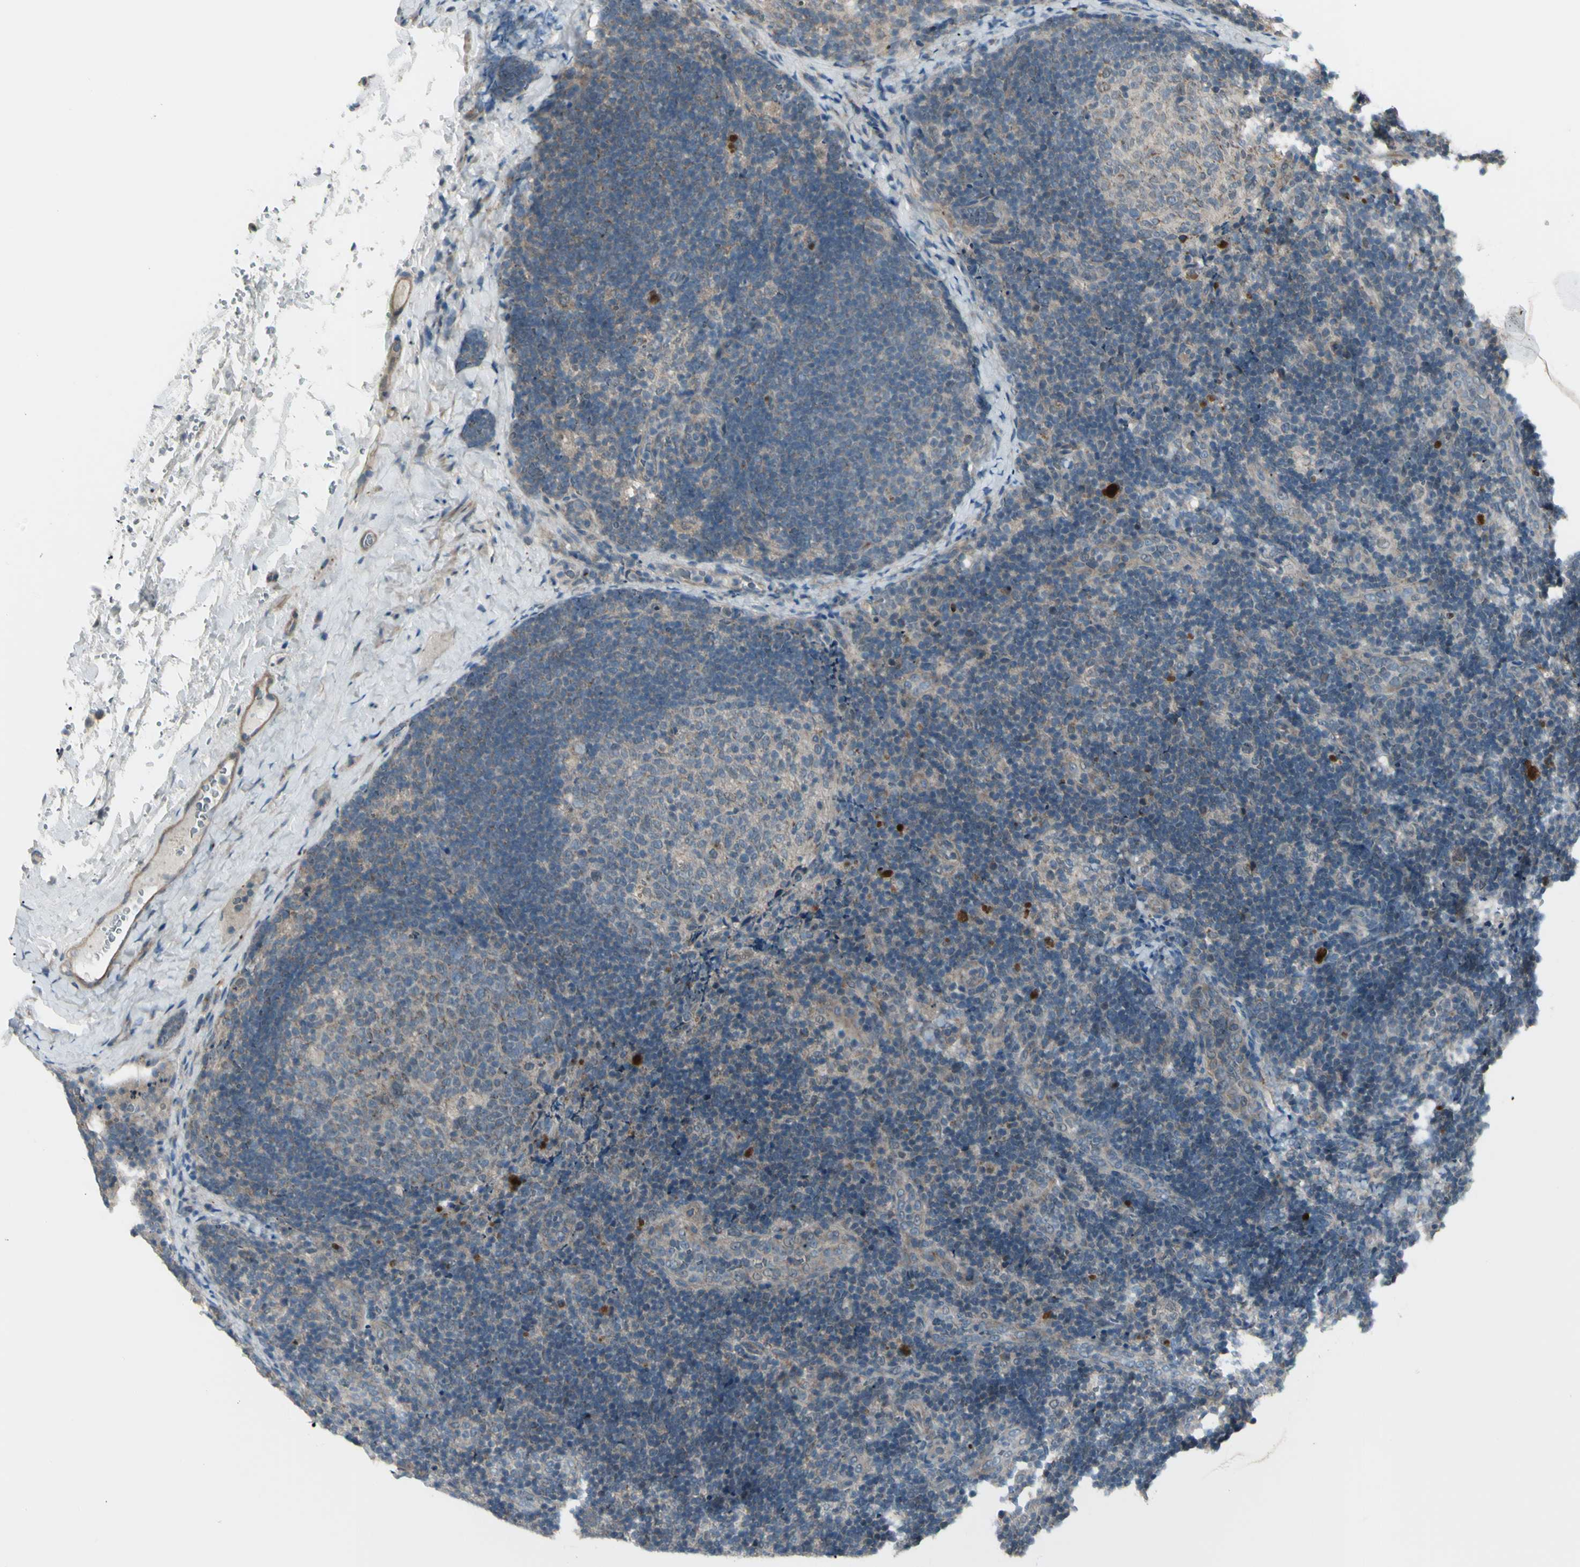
{"staining": {"intensity": "negative", "quantity": "none", "location": "none"}, "tissue": "lymph node", "cell_type": "Germinal center cells", "image_type": "normal", "snomed": [{"axis": "morphology", "description": "Normal tissue, NOS"}, {"axis": "topography", "description": "Lymph node"}], "caption": "Immunohistochemistry (IHC) photomicrograph of benign lymph node: lymph node stained with DAB displays no significant protein expression in germinal center cells.", "gene": "OSTM1", "patient": {"sex": "female", "age": 14}}